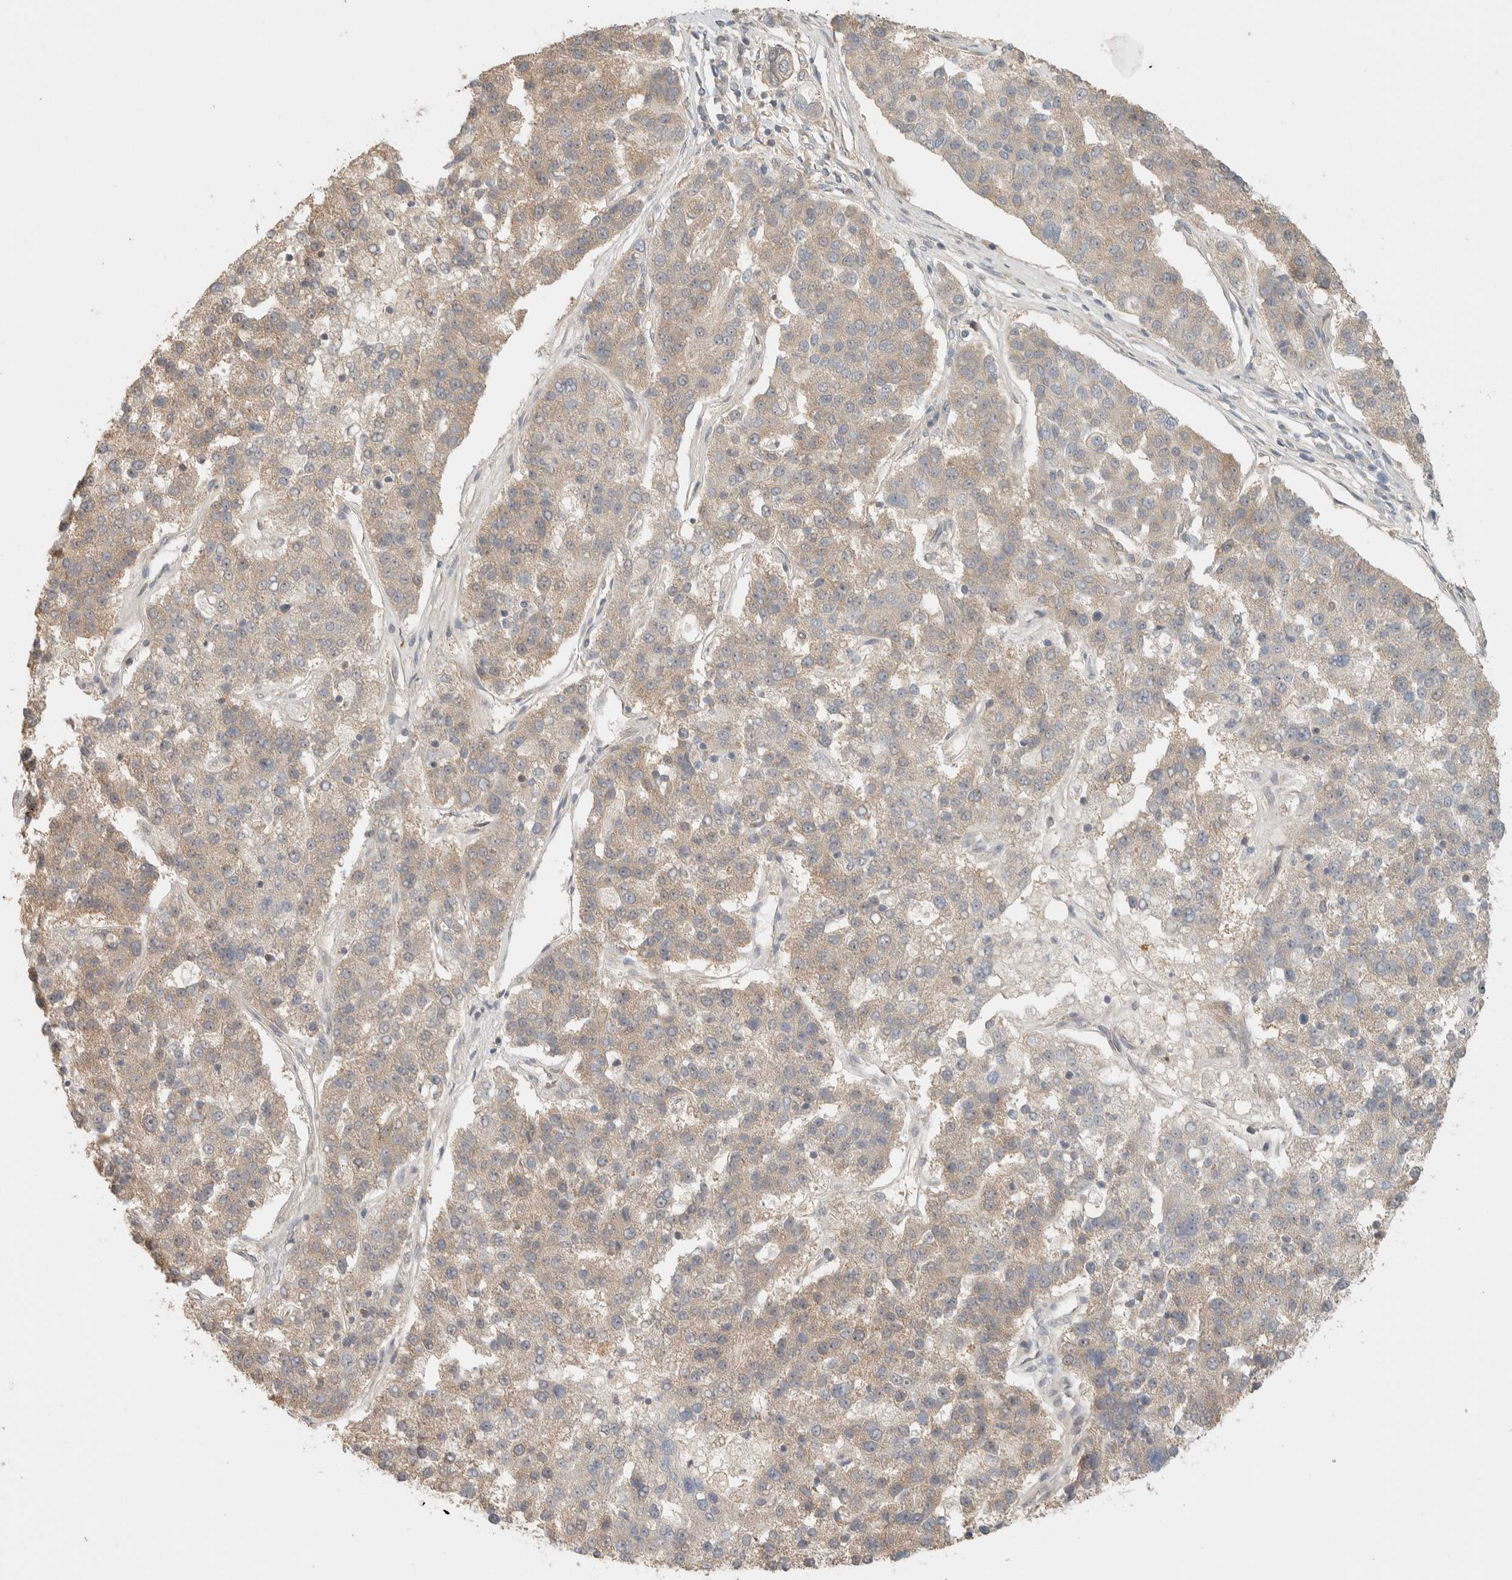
{"staining": {"intensity": "weak", "quantity": "25%-75%", "location": "cytoplasmic/membranous"}, "tissue": "pancreatic cancer", "cell_type": "Tumor cells", "image_type": "cancer", "snomed": [{"axis": "morphology", "description": "Adenocarcinoma, NOS"}, {"axis": "topography", "description": "Pancreas"}], "caption": "Protein expression analysis of pancreatic cancer reveals weak cytoplasmic/membranous positivity in about 25%-75% of tumor cells. Immunohistochemistry (ihc) stains the protein of interest in brown and the nuclei are stained blue.", "gene": "ADSS2", "patient": {"sex": "female", "age": 61}}